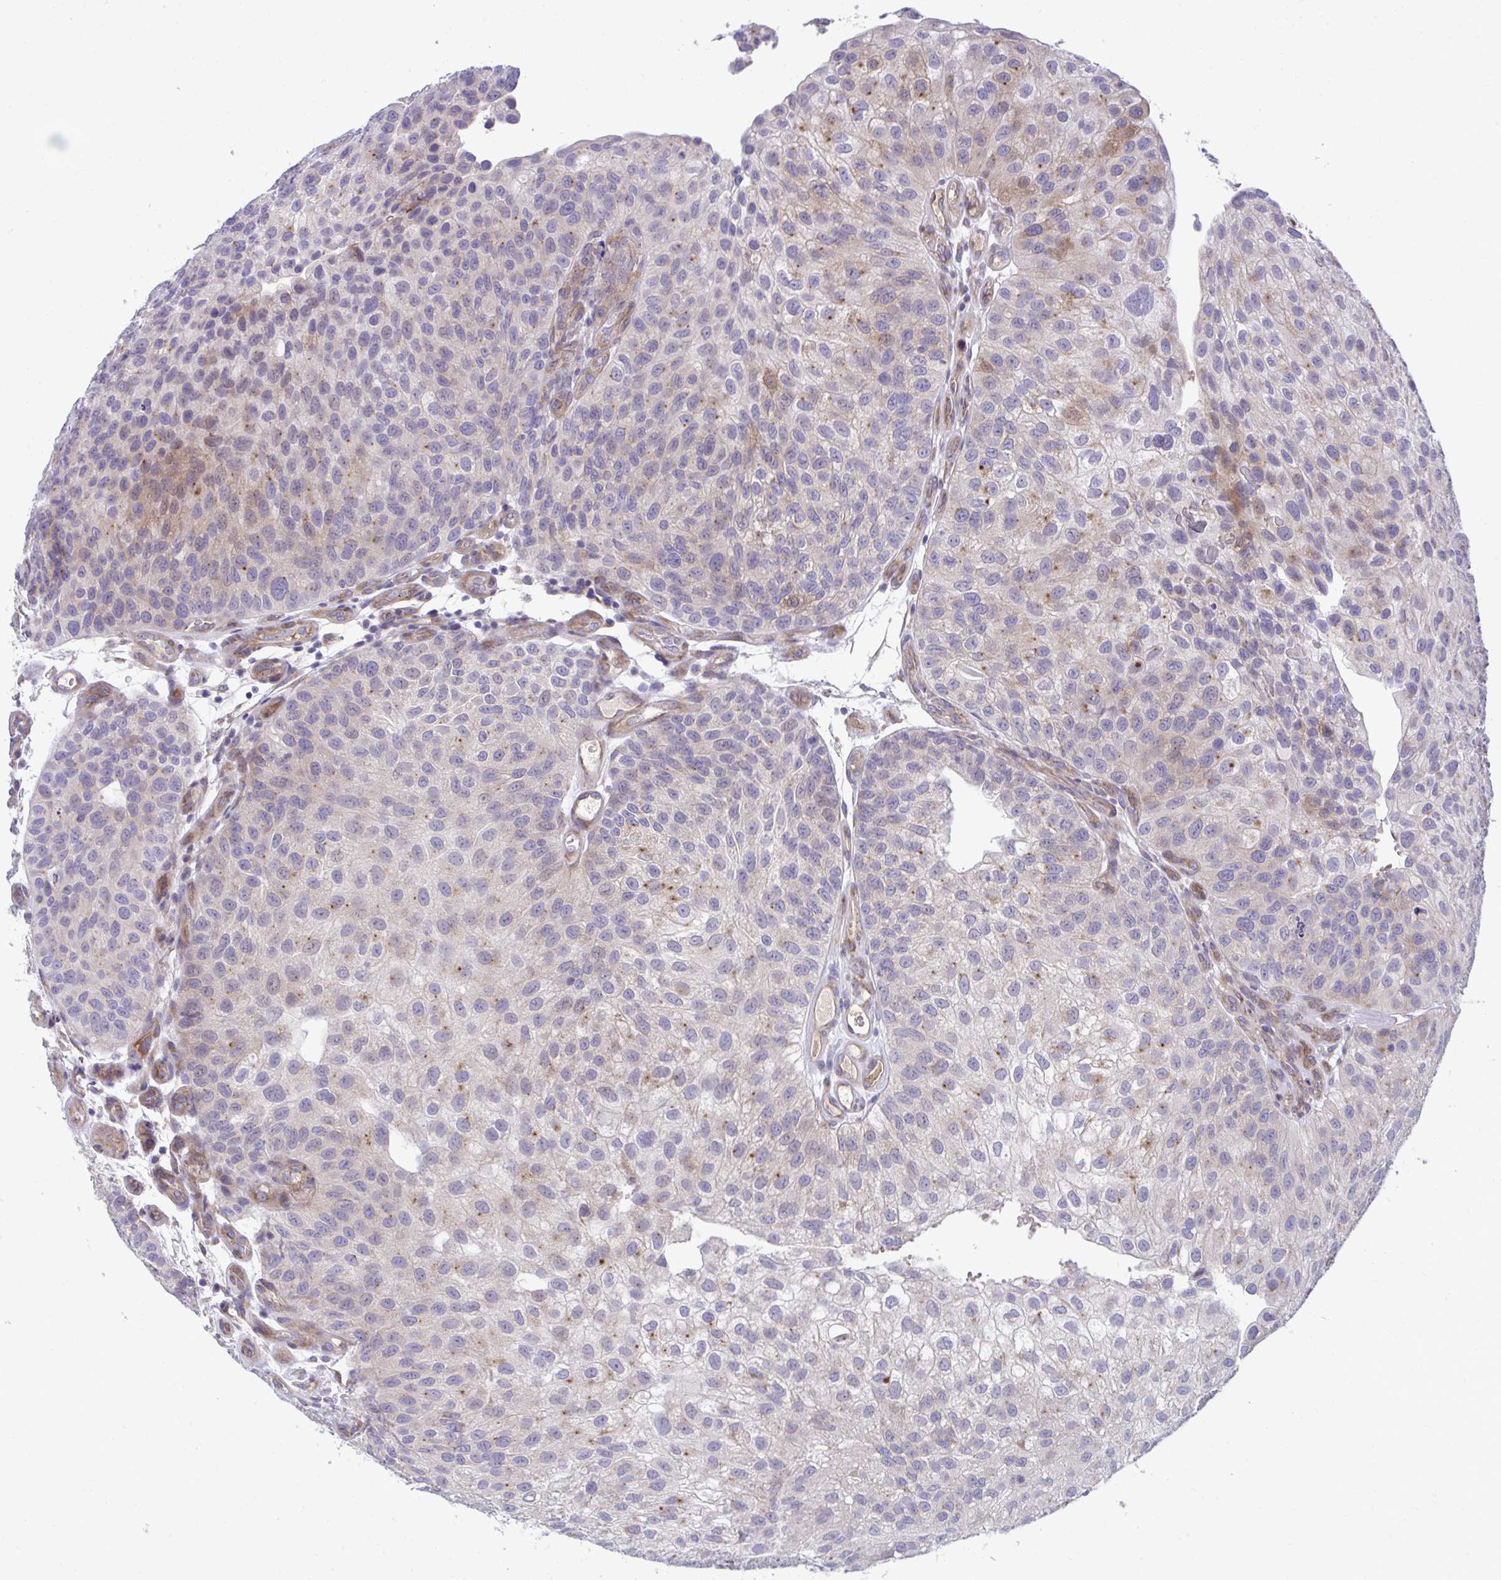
{"staining": {"intensity": "moderate", "quantity": "<25%", "location": "cytoplasmic/membranous"}, "tissue": "urothelial cancer", "cell_type": "Tumor cells", "image_type": "cancer", "snomed": [{"axis": "morphology", "description": "Urothelial carcinoma, NOS"}, {"axis": "topography", "description": "Urinary bladder"}], "caption": "Protein expression analysis of transitional cell carcinoma reveals moderate cytoplasmic/membranous expression in about <25% of tumor cells.", "gene": "PIGZ", "patient": {"sex": "male", "age": 87}}